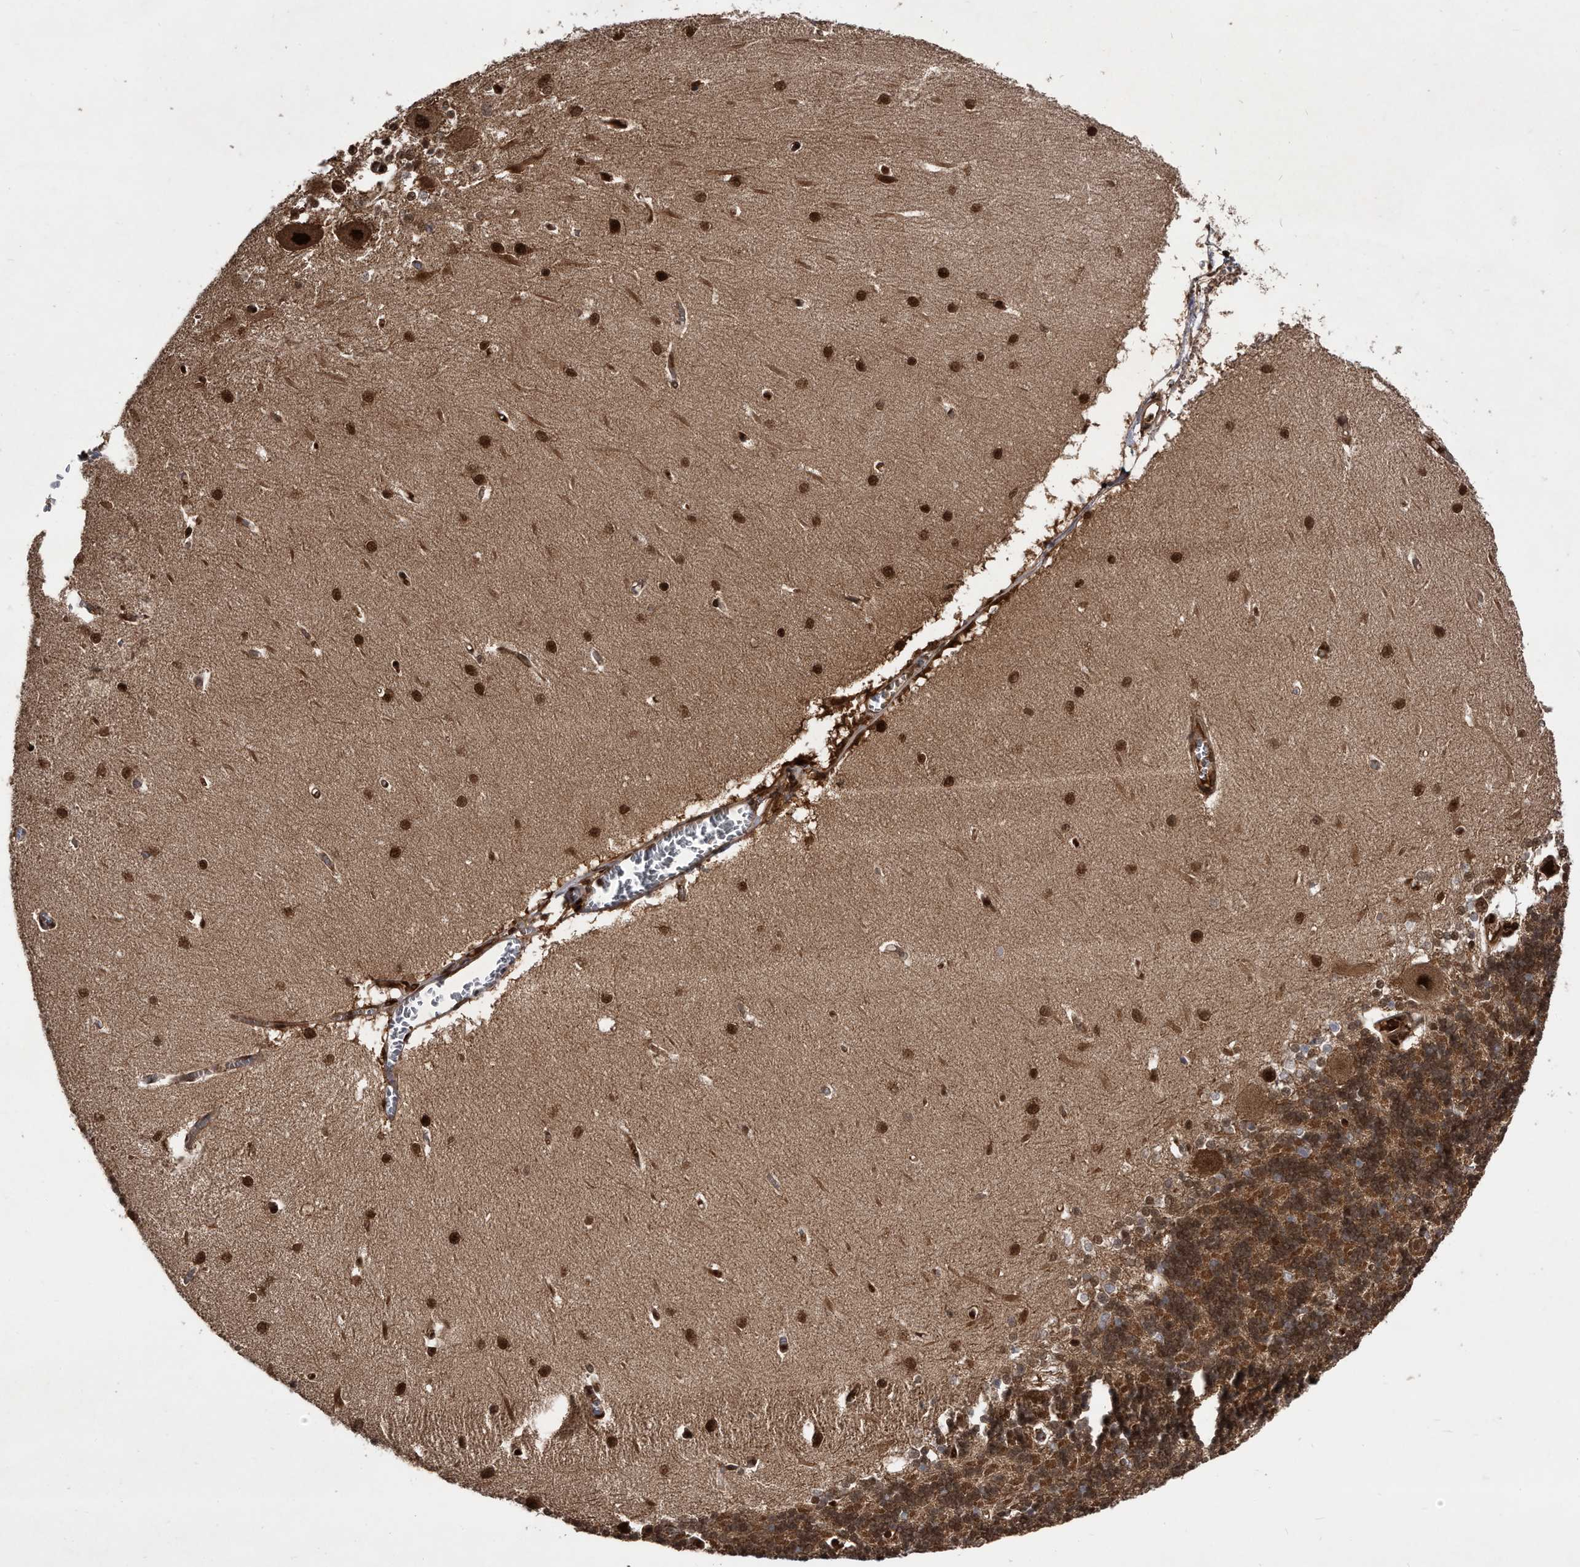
{"staining": {"intensity": "moderate", "quantity": ">75%", "location": "cytoplasmic/membranous,nuclear"}, "tissue": "cerebellum", "cell_type": "Cells in granular layer", "image_type": "normal", "snomed": [{"axis": "morphology", "description": "Normal tissue, NOS"}, {"axis": "topography", "description": "Cerebellum"}], "caption": "Immunohistochemistry (IHC) image of unremarkable cerebellum stained for a protein (brown), which shows medium levels of moderate cytoplasmic/membranous,nuclear staining in approximately >75% of cells in granular layer.", "gene": "RAD23B", "patient": {"sex": "male", "age": 37}}